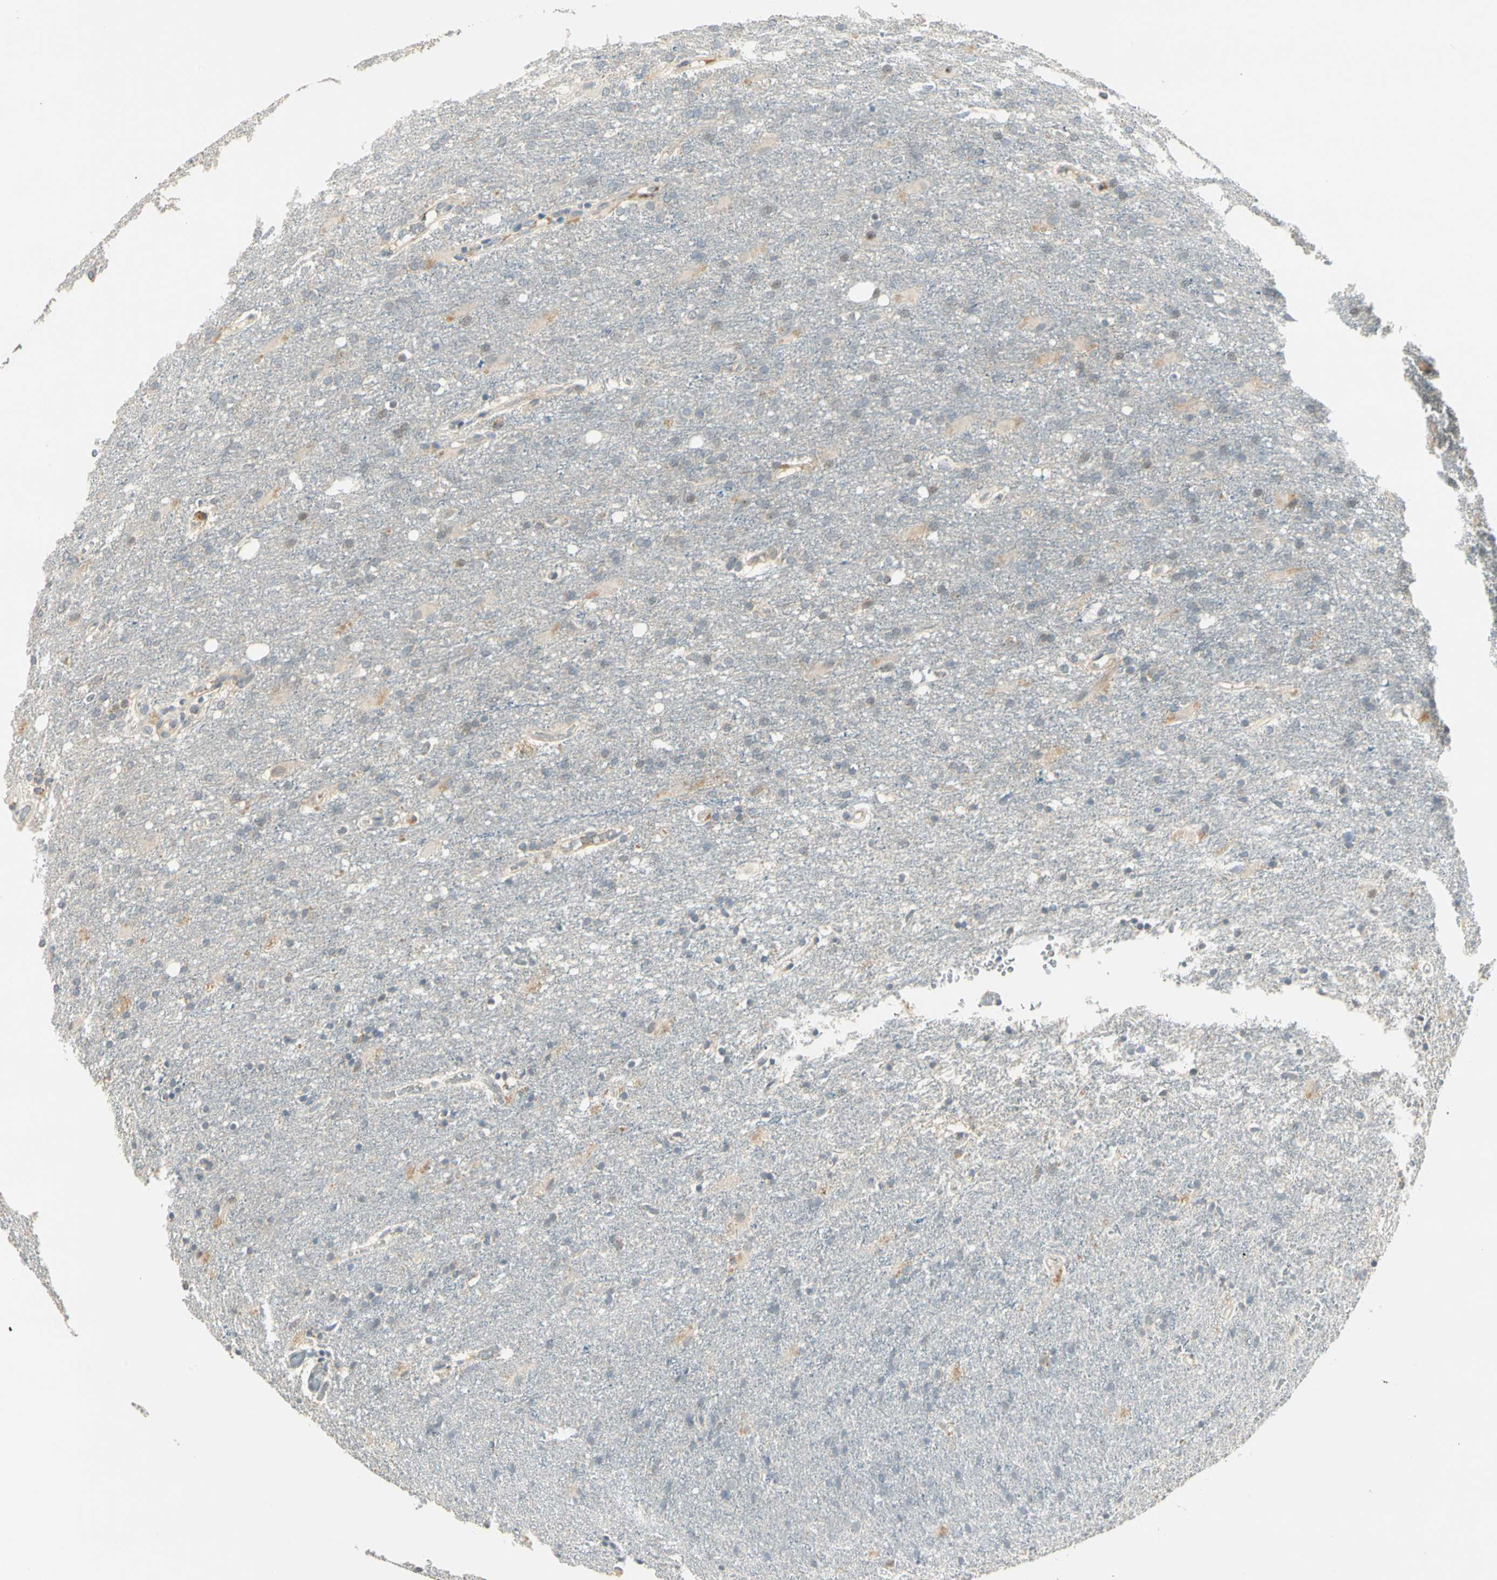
{"staining": {"intensity": "negative", "quantity": "none", "location": "none"}, "tissue": "glioma", "cell_type": "Tumor cells", "image_type": "cancer", "snomed": [{"axis": "morphology", "description": "Normal tissue, NOS"}, {"axis": "morphology", "description": "Glioma, malignant, High grade"}, {"axis": "topography", "description": "Cerebral cortex"}], "caption": "Tumor cells are negative for brown protein staining in malignant glioma (high-grade). (Stains: DAB (3,3'-diaminobenzidine) immunohistochemistry (IHC) with hematoxylin counter stain, Microscopy: brightfield microscopy at high magnification).", "gene": "PCDHB15", "patient": {"sex": "male", "age": 77}}